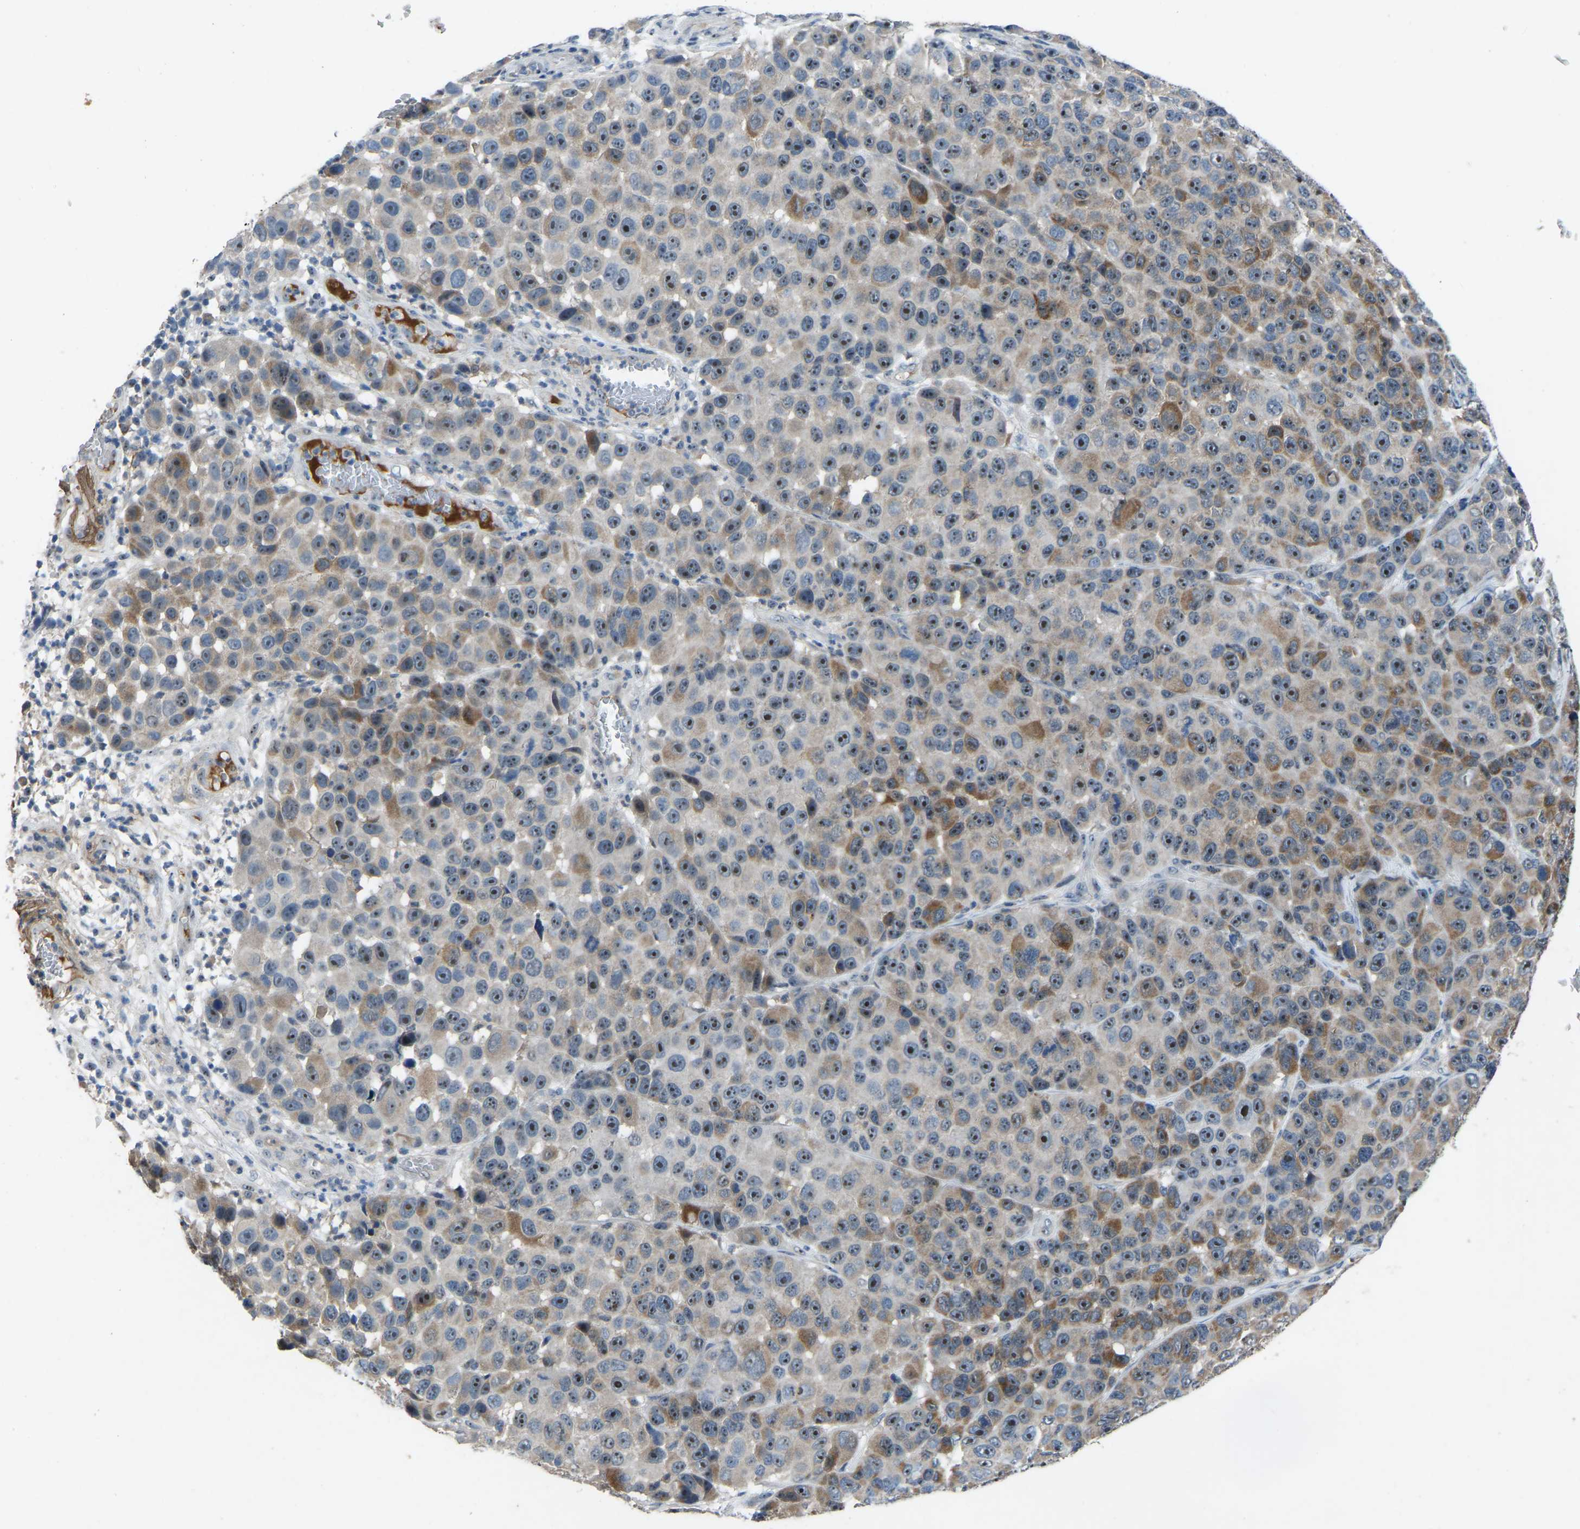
{"staining": {"intensity": "moderate", "quantity": ">75%", "location": "cytoplasmic/membranous,nuclear"}, "tissue": "melanoma", "cell_type": "Tumor cells", "image_type": "cancer", "snomed": [{"axis": "morphology", "description": "Malignant melanoma, NOS"}, {"axis": "topography", "description": "Skin"}], "caption": "This is an image of IHC staining of melanoma, which shows moderate expression in the cytoplasmic/membranous and nuclear of tumor cells.", "gene": "FHIT", "patient": {"sex": "male", "age": 53}}